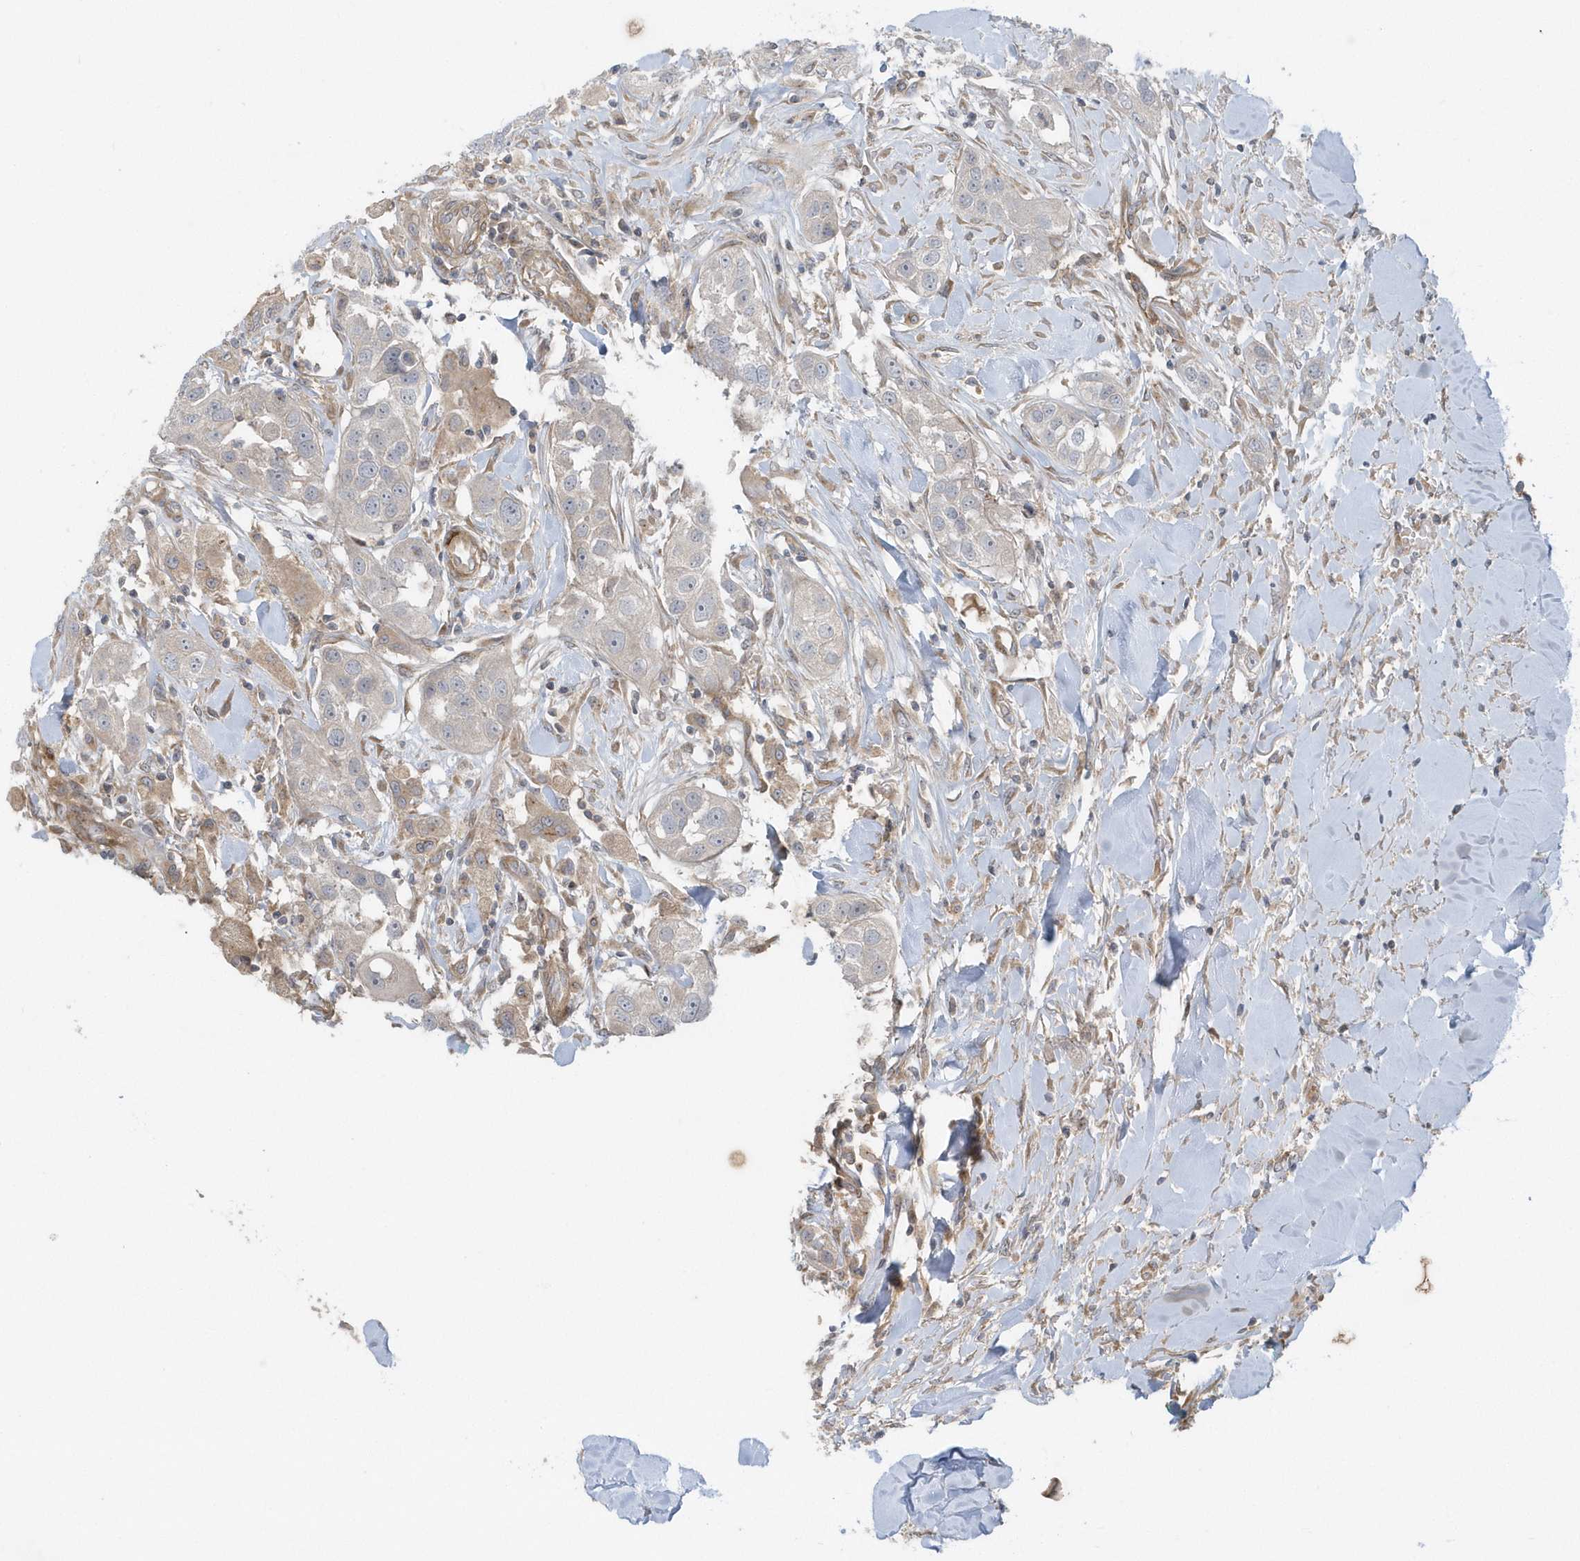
{"staining": {"intensity": "negative", "quantity": "none", "location": "none"}, "tissue": "head and neck cancer", "cell_type": "Tumor cells", "image_type": "cancer", "snomed": [{"axis": "morphology", "description": "Normal tissue, NOS"}, {"axis": "morphology", "description": "Squamous cell carcinoma, NOS"}, {"axis": "topography", "description": "Skeletal muscle"}, {"axis": "topography", "description": "Head-Neck"}], "caption": "A photomicrograph of head and neck cancer (squamous cell carcinoma) stained for a protein displays no brown staining in tumor cells.", "gene": "ACTR1A", "patient": {"sex": "male", "age": 51}}